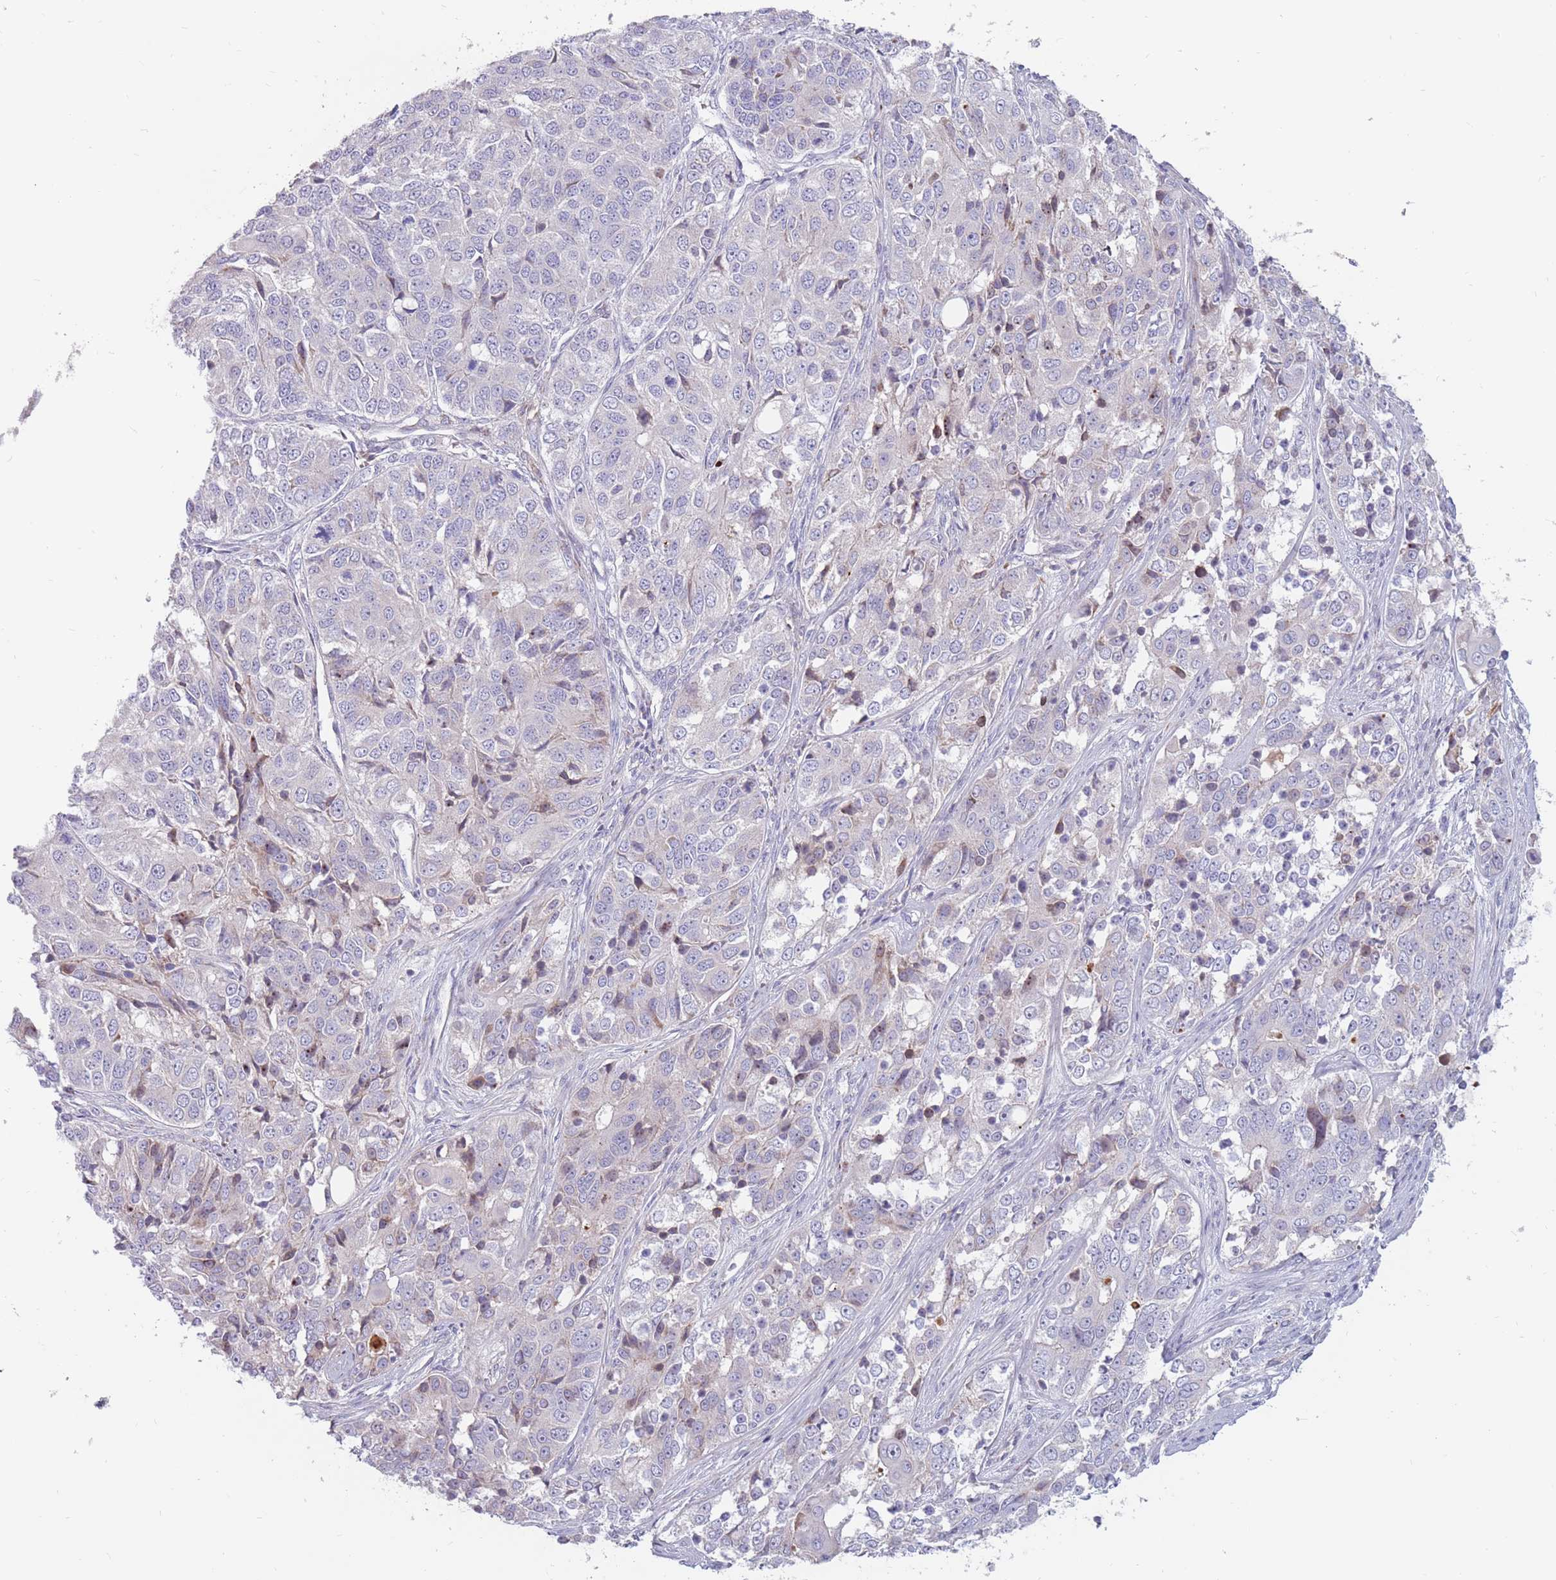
{"staining": {"intensity": "negative", "quantity": "none", "location": "none"}, "tissue": "ovarian cancer", "cell_type": "Tumor cells", "image_type": "cancer", "snomed": [{"axis": "morphology", "description": "Carcinoma, endometroid"}, {"axis": "topography", "description": "Ovary"}], "caption": "Immunohistochemical staining of endometroid carcinoma (ovarian) displays no significant expression in tumor cells.", "gene": "PTGDR", "patient": {"sex": "female", "age": 51}}